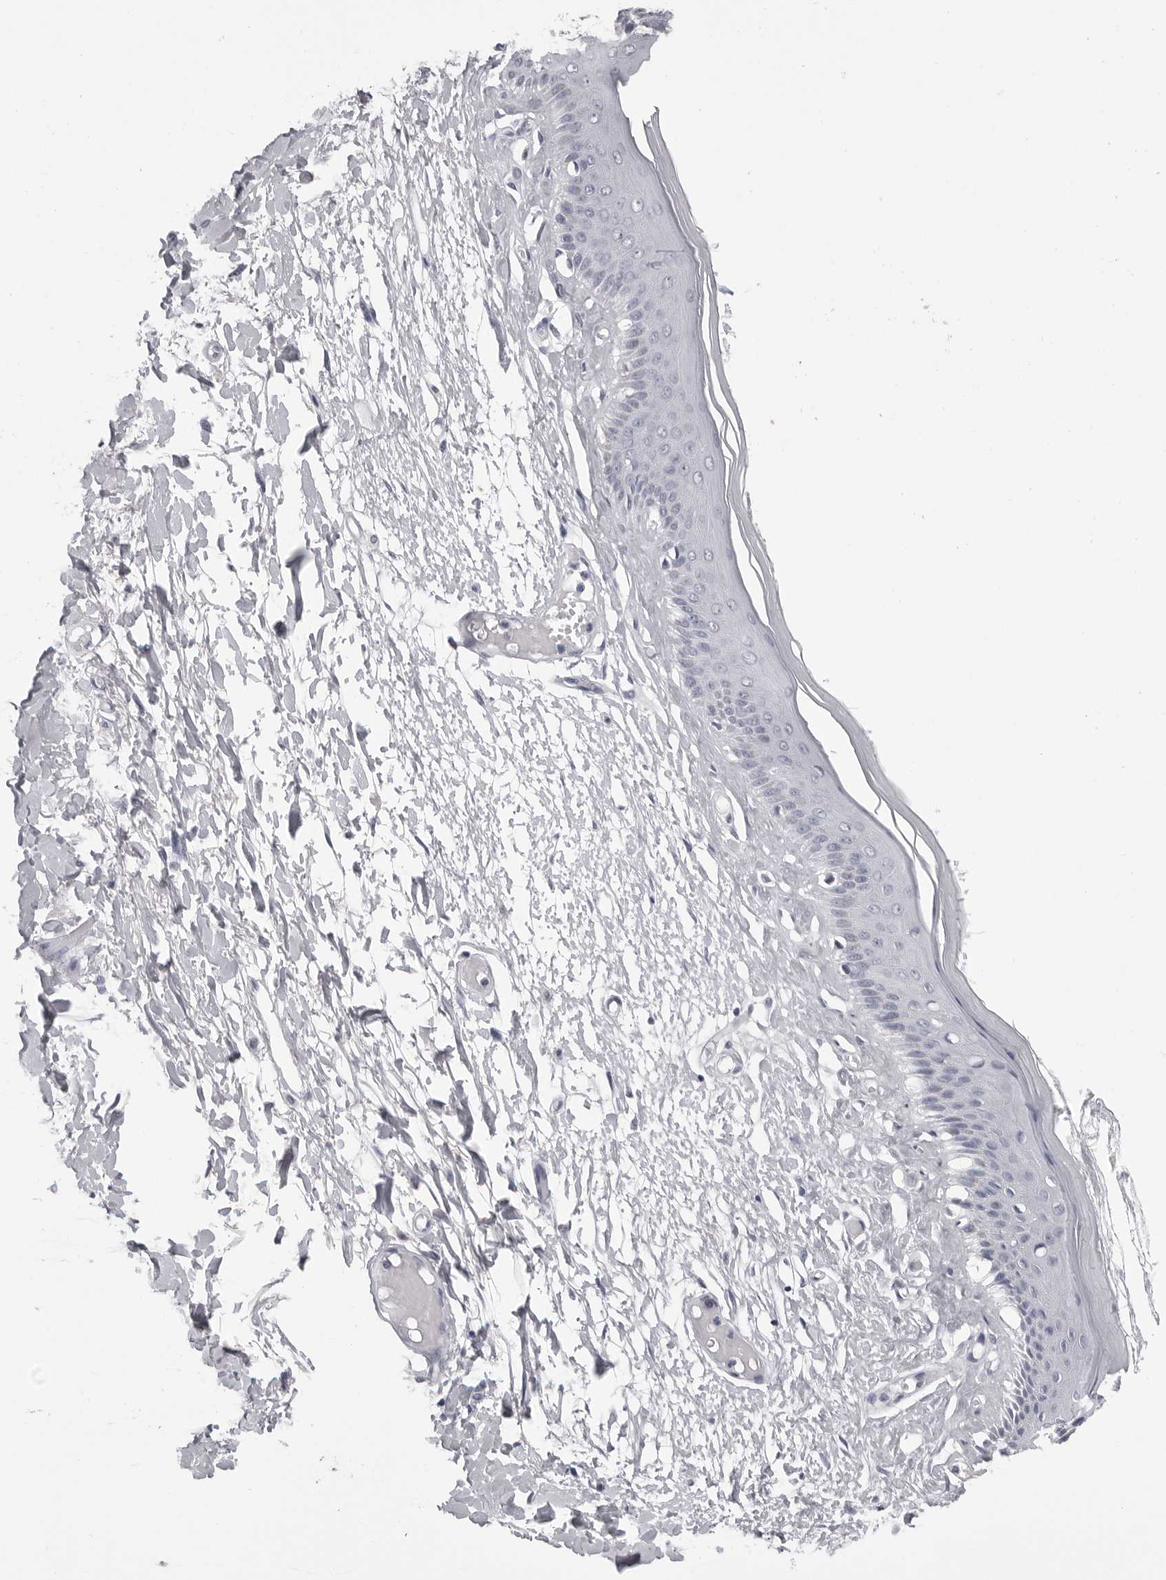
{"staining": {"intensity": "negative", "quantity": "none", "location": "none"}, "tissue": "skin", "cell_type": "Epidermal cells", "image_type": "normal", "snomed": [{"axis": "morphology", "description": "Normal tissue, NOS"}, {"axis": "topography", "description": "Vulva"}], "caption": "Skin was stained to show a protein in brown. There is no significant expression in epidermal cells. (DAB (3,3'-diaminobenzidine) IHC visualized using brightfield microscopy, high magnification).", "gene": "BPIFA1", "patient": {"sex": "female", "age": 73}}